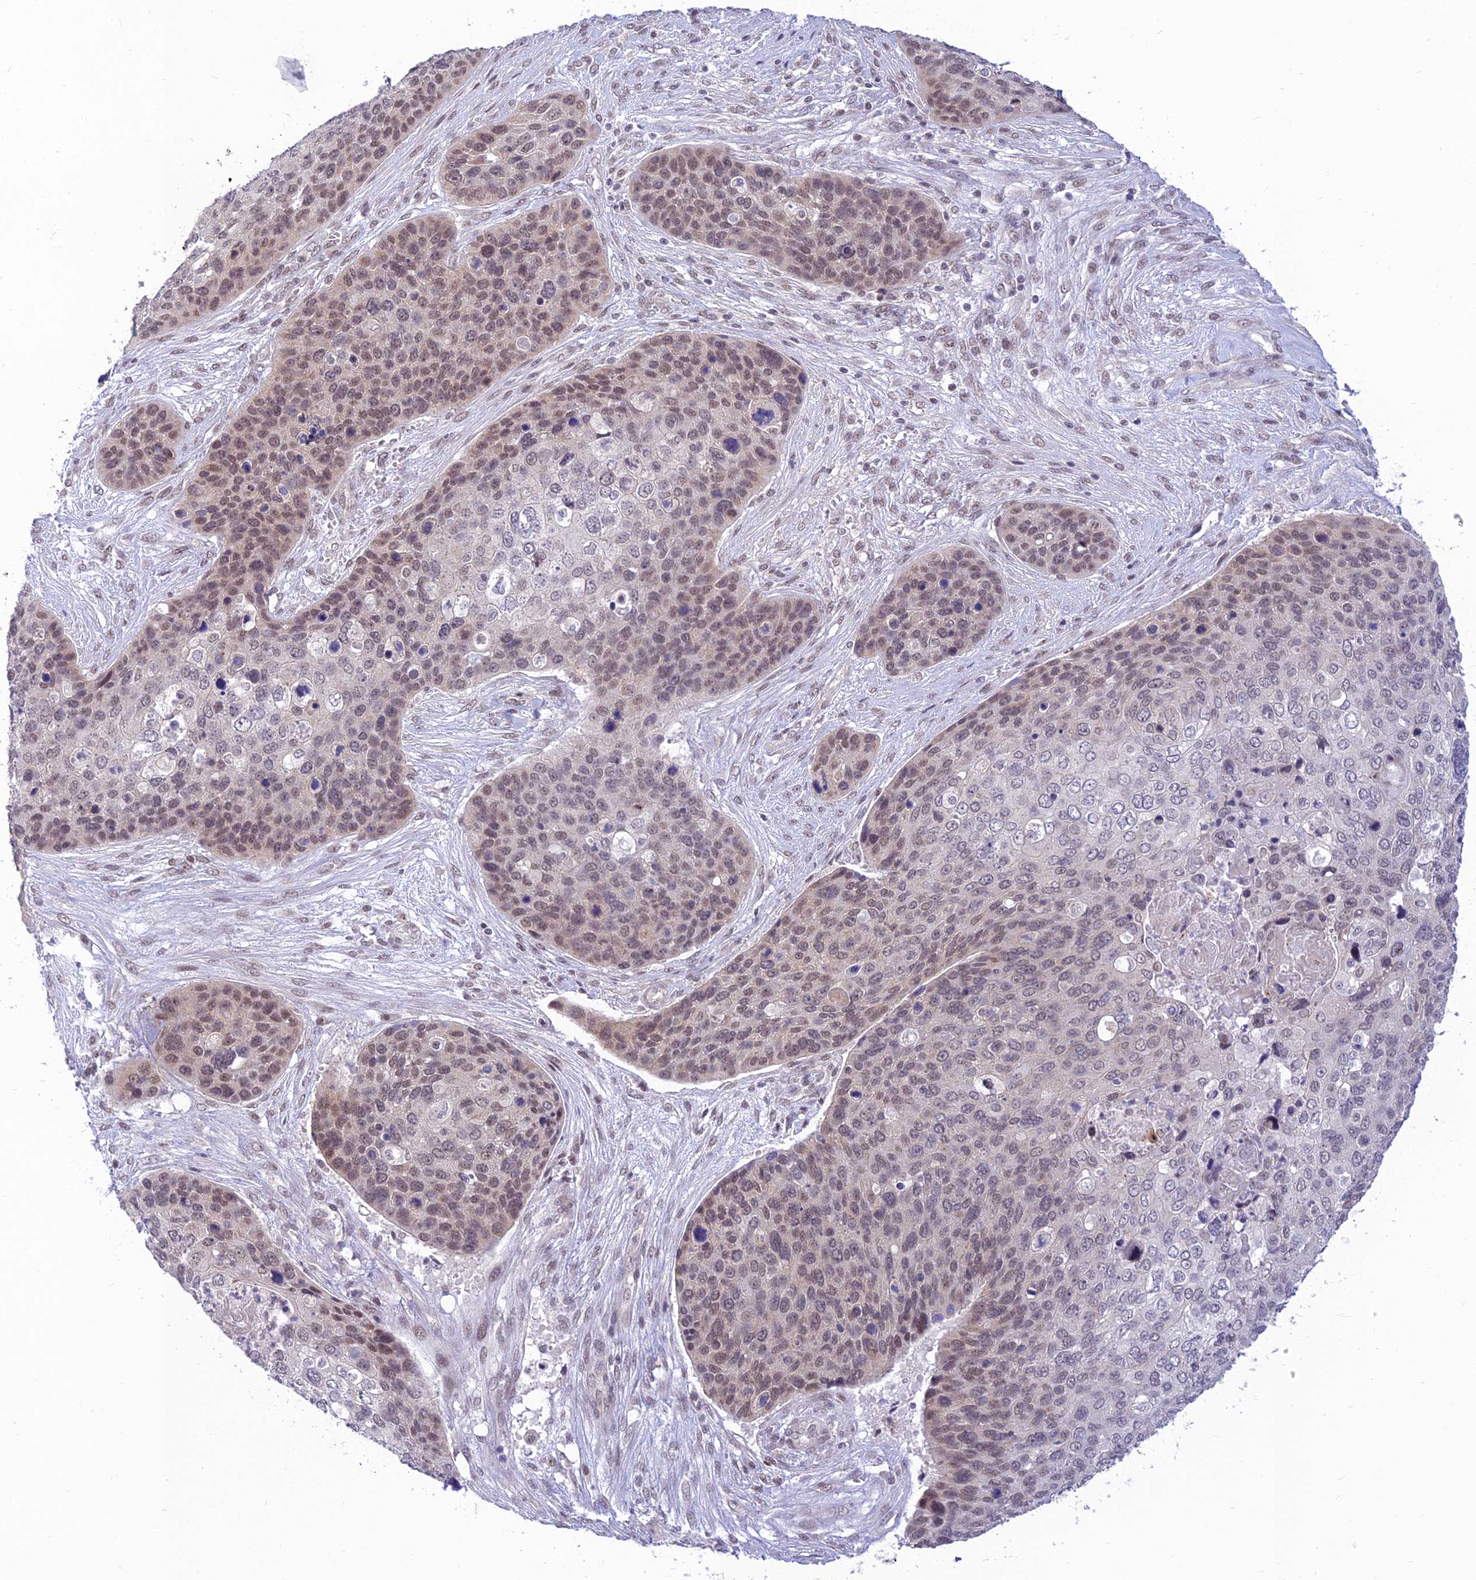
{"staining": {"intensity": "moderate", "quantity": "25%-75%", "location": "nuclear"}, "tissue": "skin cancer", "cell_type": "Tumor cells", "image_type": "cancer", "snomed": [{"axis": "morphology", "description": "Basal cell carcinoma"}, {"axis": "topography", "description": "Skin"}], "caption": "Skin cancer (basal cell carcinoma) stained with a brown dye shows moderate nuclear positive staining in approximately 25%-75% of tumor cells.", "gene": "MICOS13", "patient": {"sex": "female", "age": 74}}